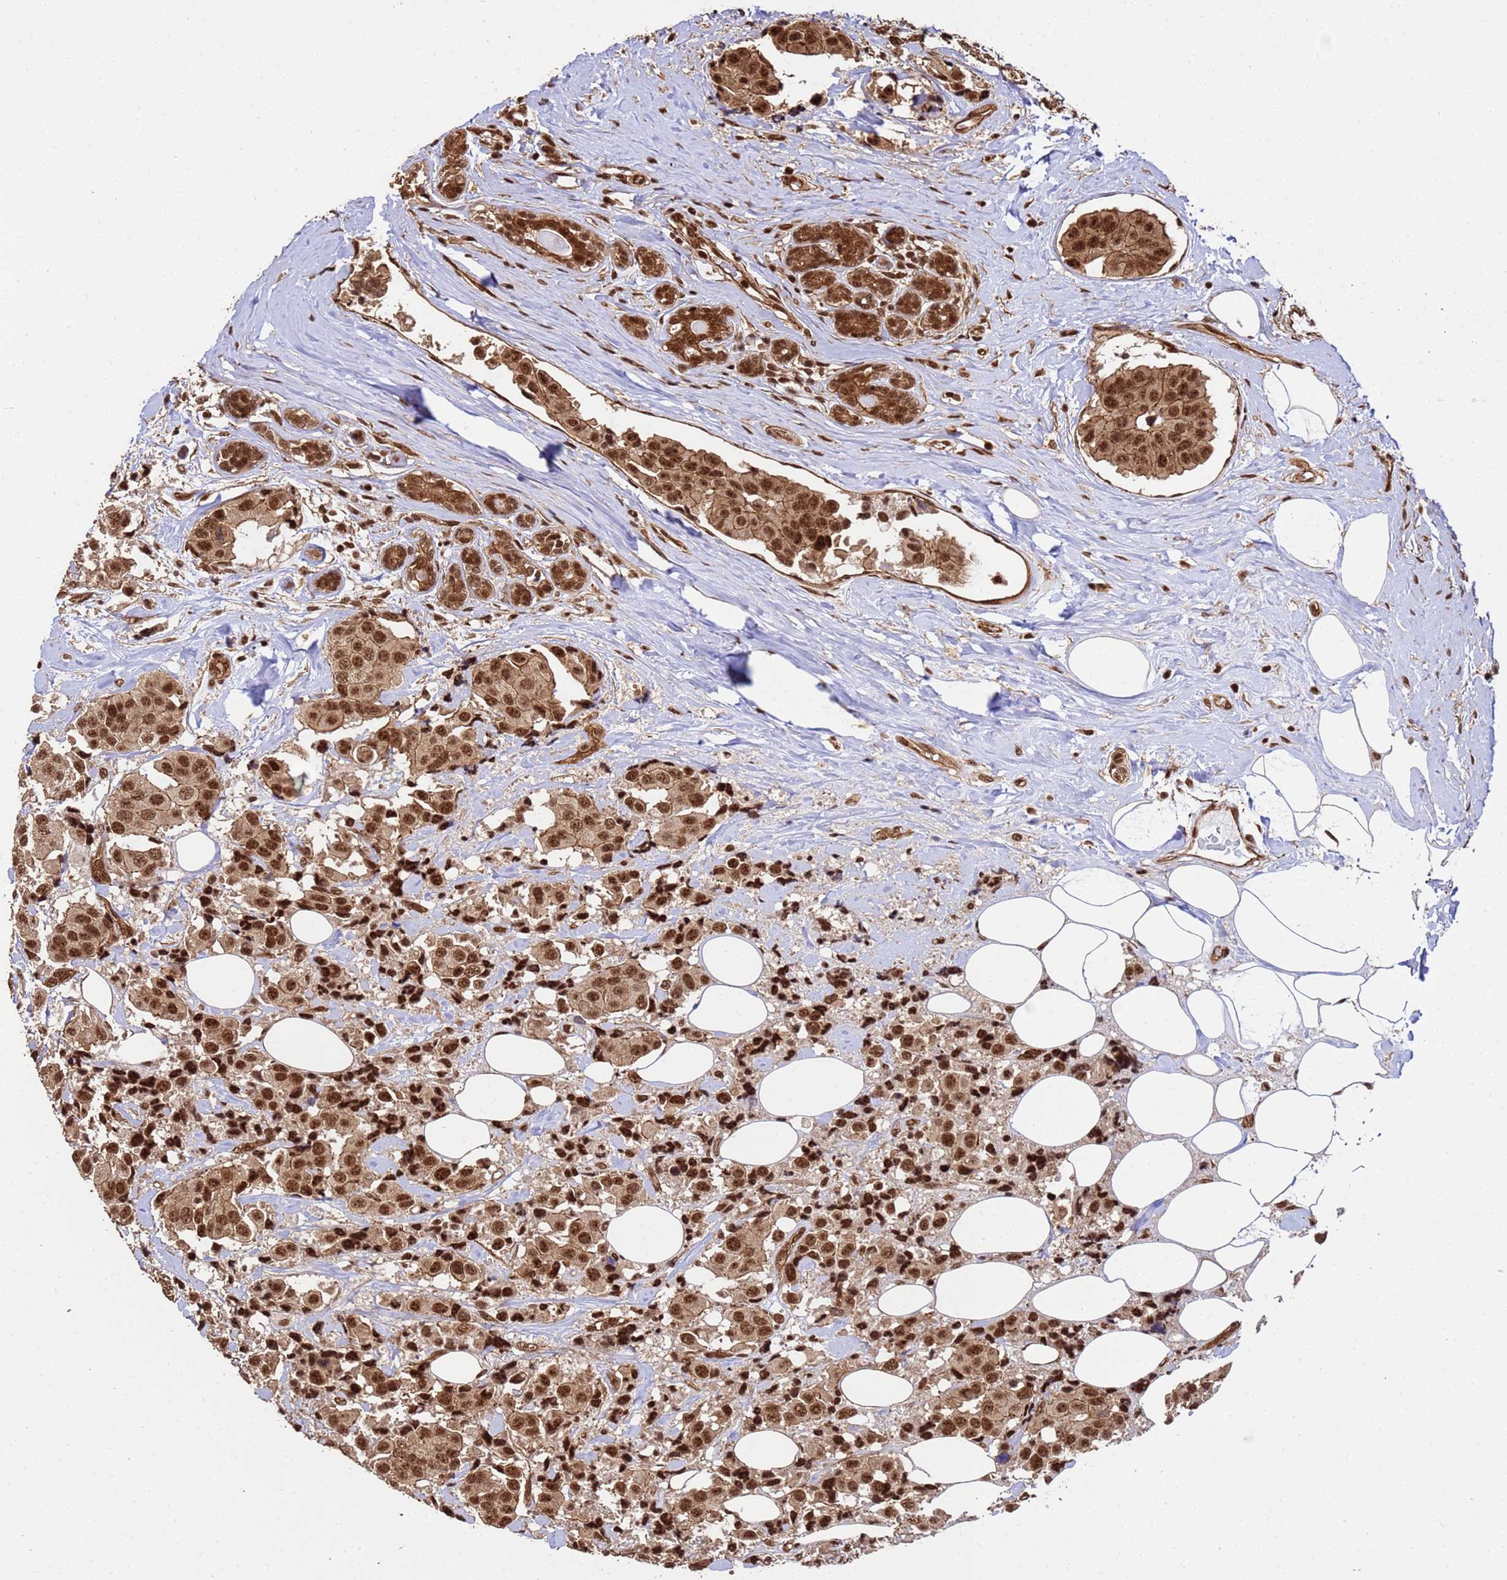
{"staining": {"intensity": "strong", "quantity": ">75%", "location": "cytoplasmic/membranous,nuclear"}, "tissue": "breast cancer", "cell_type": "Tumor cells", "image_type": "cancer", "snomed": [{"axis": "morphology", "description": "Normal tissue, NOS"}, {"axis": "morphology", "description": "Duct carcinoma"}, {"axis": "topography", "description": "Breast"}], "caption": "High-magnification brightfield microscopy of breast cancer stained with DAB (brown) and counterstained with hematoxylin (blue). tumor cells exhibit strong cytoplasmic/membranous and nuclear expression is present in about>75% of cells.", "gene": "SYF2", "patient": {"sex": "female", "age": 39}}